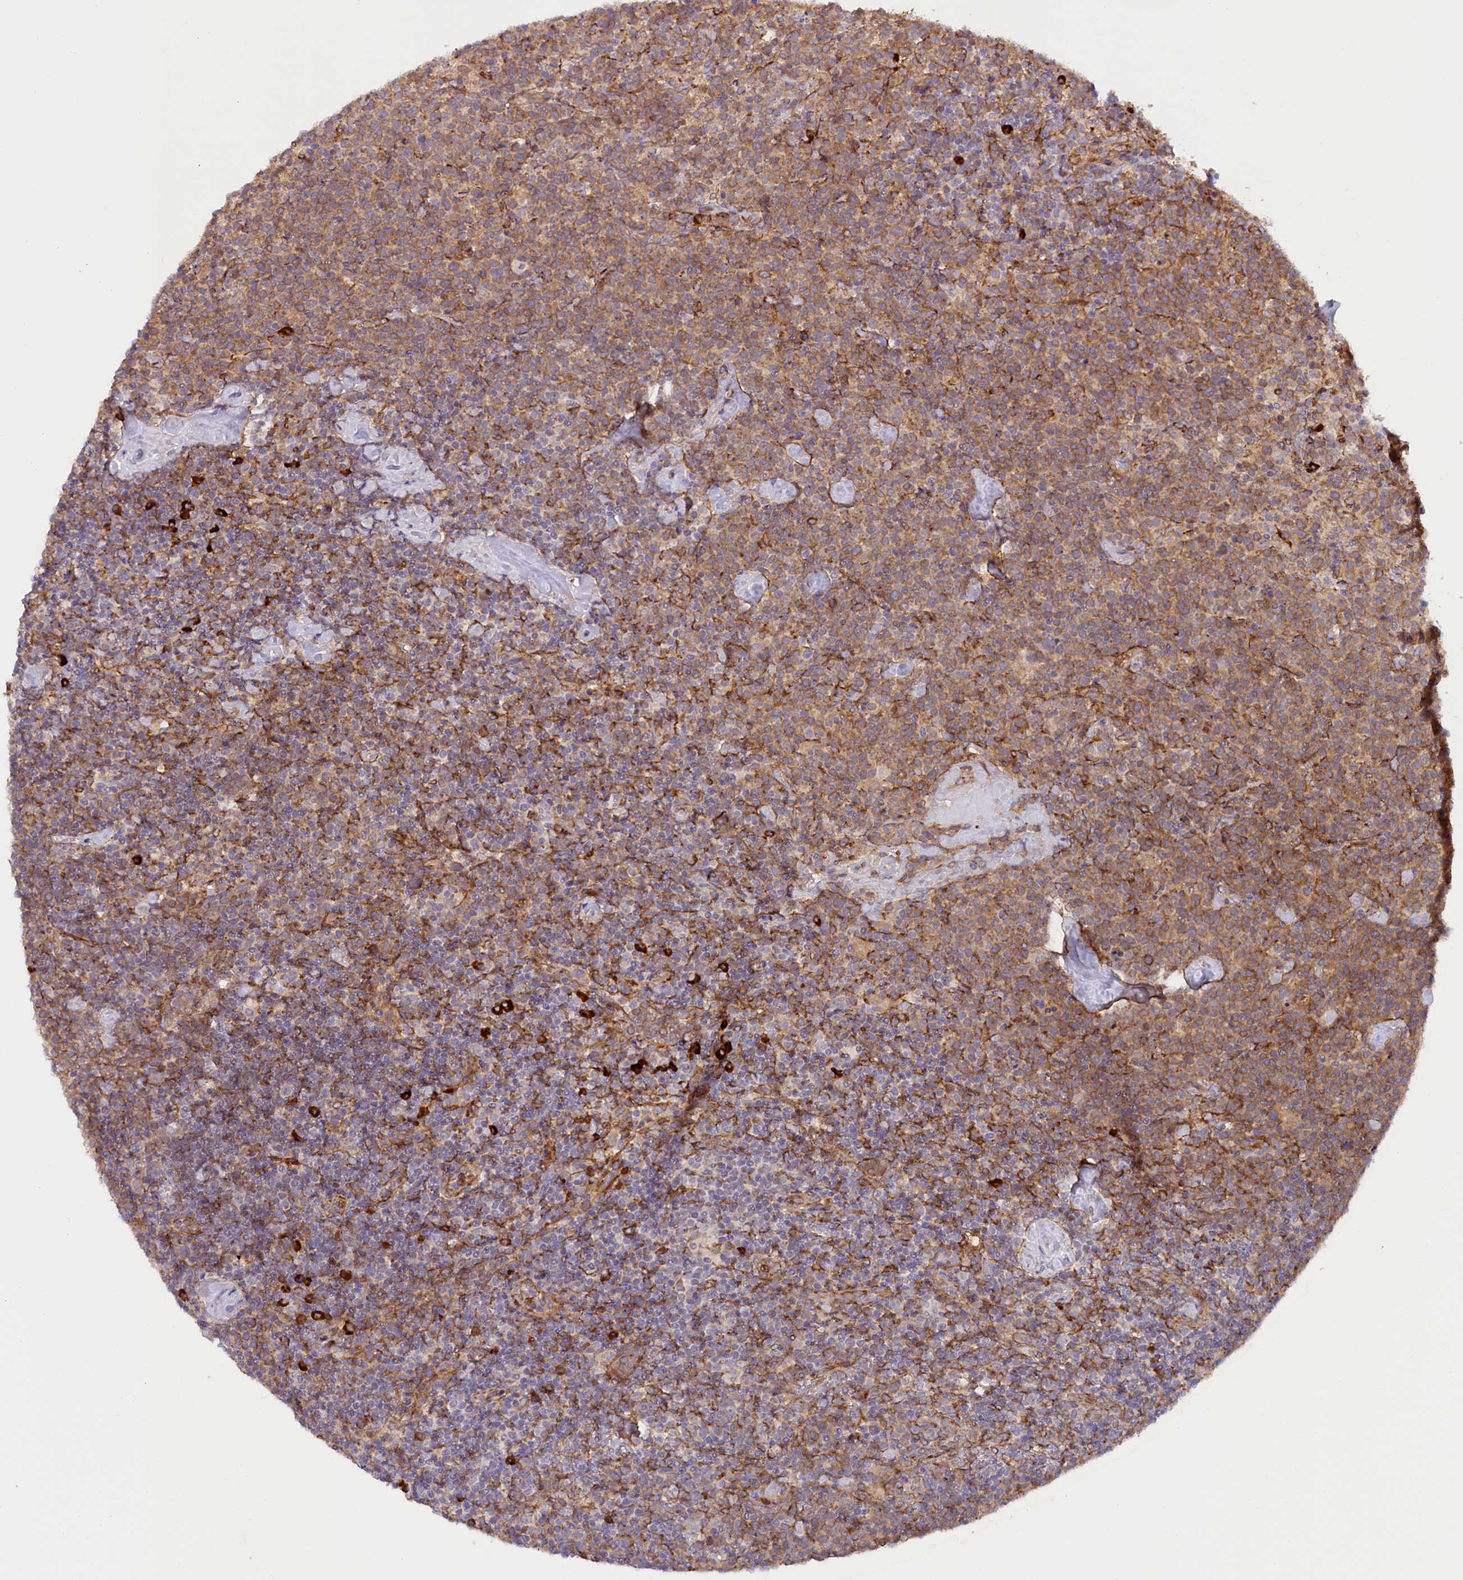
{"staining": {"intensity": "moderate", "quantity": ">75%", "location": "cytoplasmic/membranous"}, "tissue": "lymphoma", "cell_type": "Tumor cells", "image_type": "cancer", "snomed": [{"axis": "morphology", "description": "Malignant lymphoma, non-Hodgkin's type, High grade"}, {"axis": "topography", "description": "Lymph node"}], "caption": "High-grade malignant lymphoma, non-Hodgkin's type tissue shows moderate cytoplasmic/membranous positivity in approximately >75% of tumor cells, visualized by immunohistochemistry.", "gene": "SSC5D", "patient": {"sex": "male", "age": 61}}